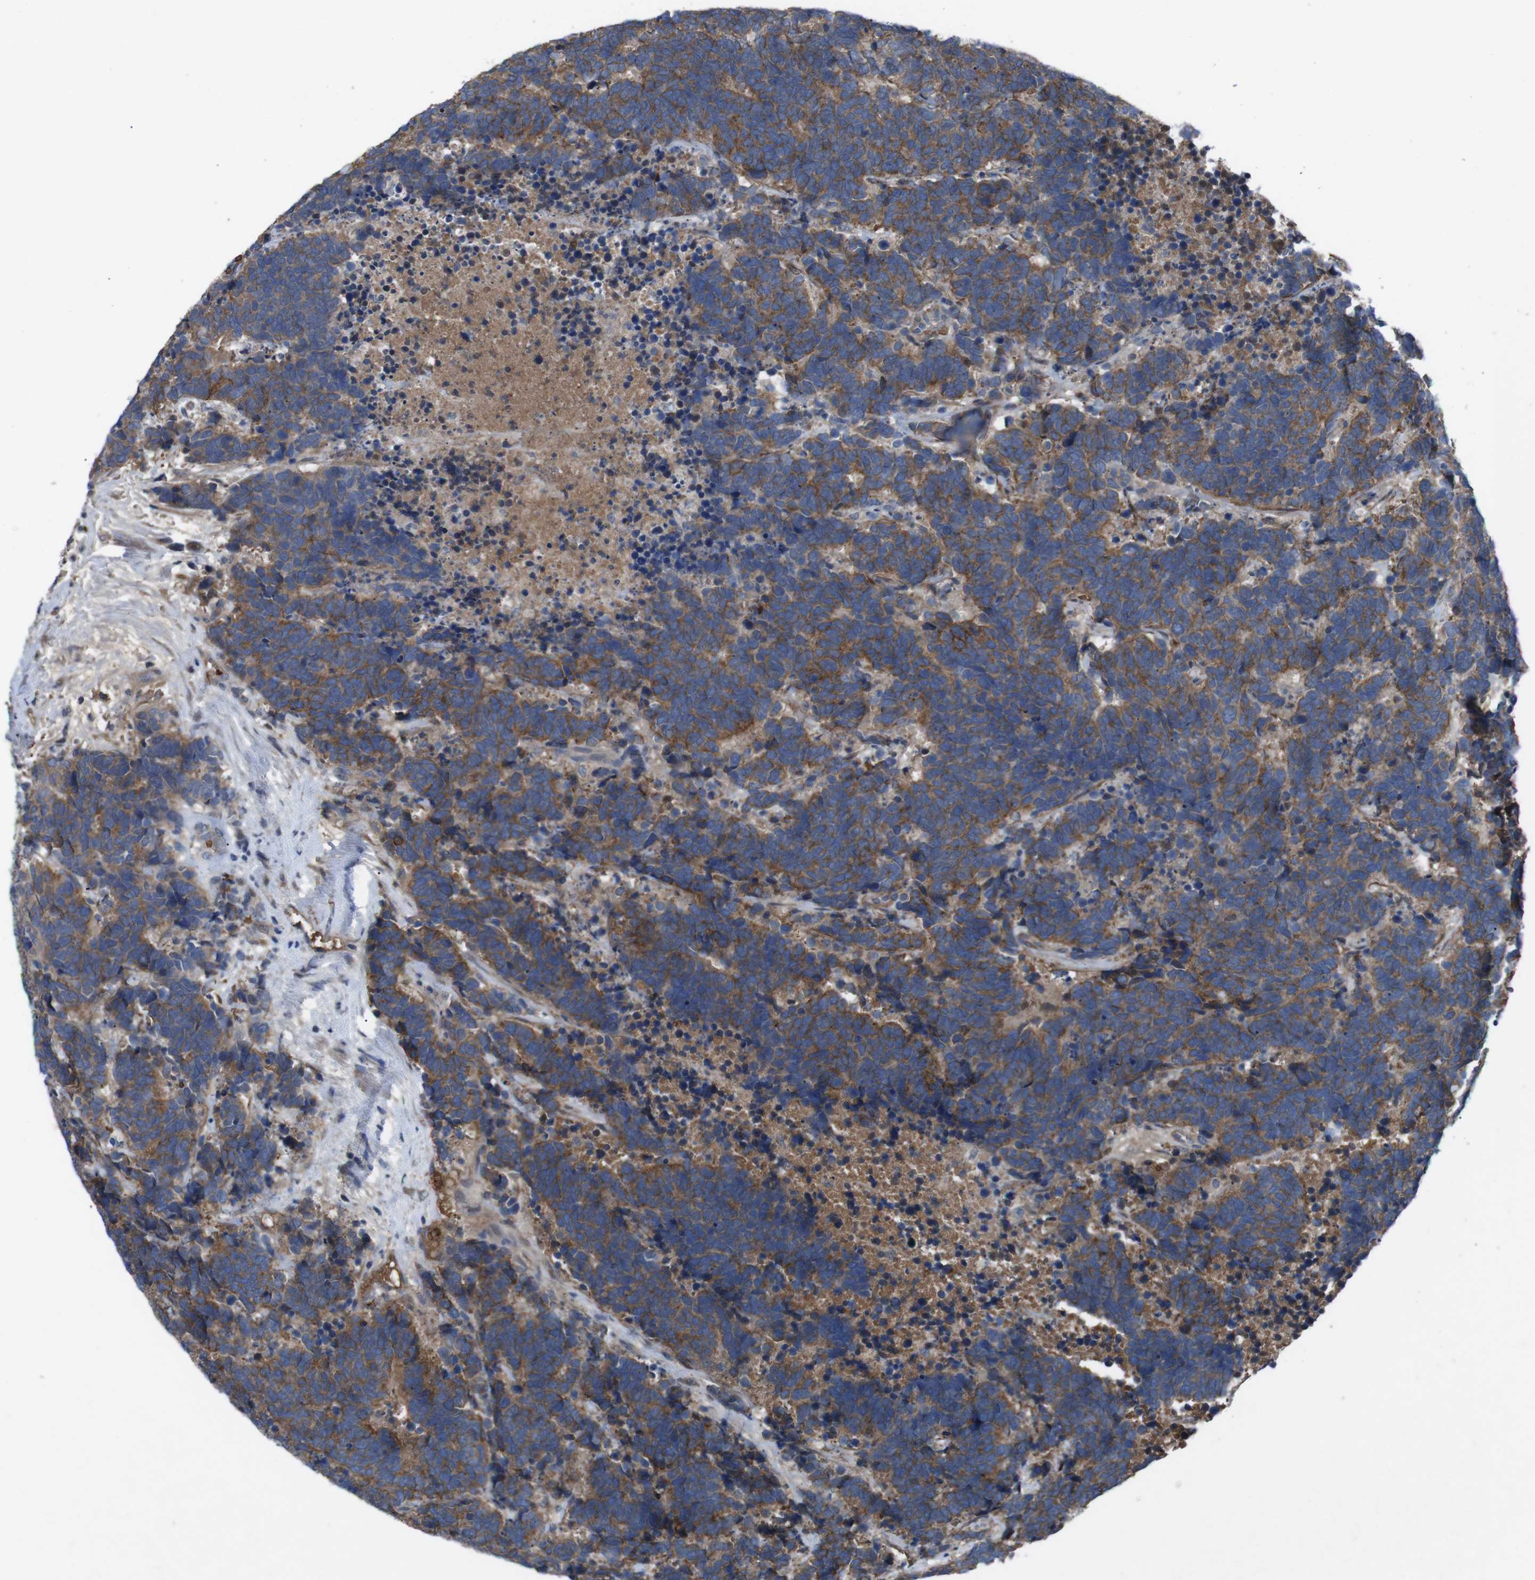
{"staining": {"intensity": "moderate", "quantity": ">75%", "location": "cytoplasmic/membranous"}, "tissue": "carcinoid", "cell_type": "Tumor cells", "image_type": "cancer", "snomed": [{"axis": "morphology", "description": "Carcinoma, NOS"}, {"axis": "morphology", "description": "Carcinoid, malignant, NOS"}, {"axis": "topography", "description": "Urinary bladder"}], "caption": "Immunohistochemistry (IHC) histopathology image of human carcinoid stained for a protein (brown), which exhibits medium levels of moderate cytoplasmic/membranous staining in about >75% of tumor cells.", "gene": "SPTB", "patient": {"sex": "male", "age": 57}}